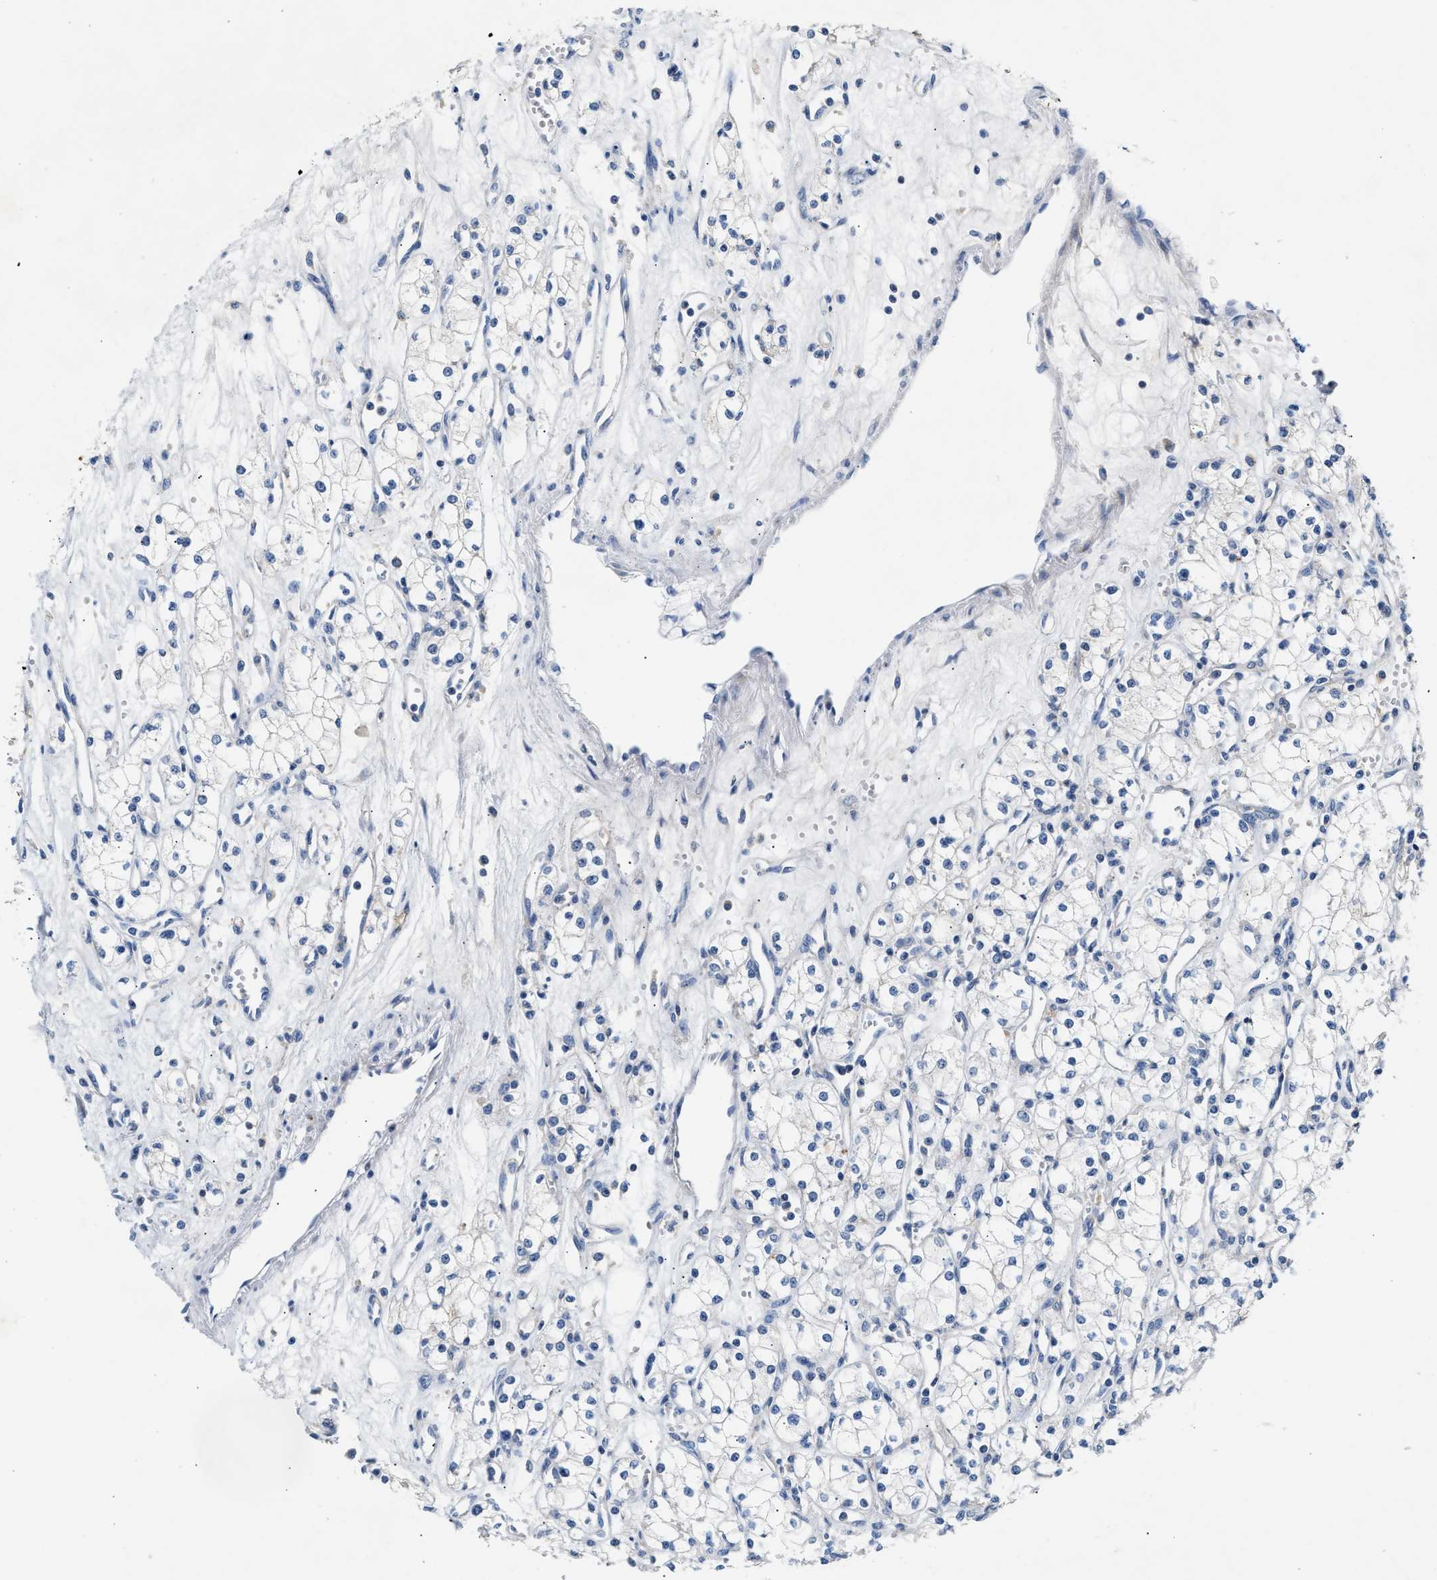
{"staining": {"intensity": "negative", "quantity": "none", "location": "none"}, "tissue": "renal cancer", "cell_type": "Tumor cells", "image_type": "cancer", "snomed": [{"axis": "morphology", "description": "Adenocarcinoma, NOS"}, {"axis": "topography", "description": "Kidney"}], "caption": "Tumor cells are negative for brown protein staining in renal adenocarcinoma.", "gene": "TUT7", "patient": {"sex": "male", "age": 59}}